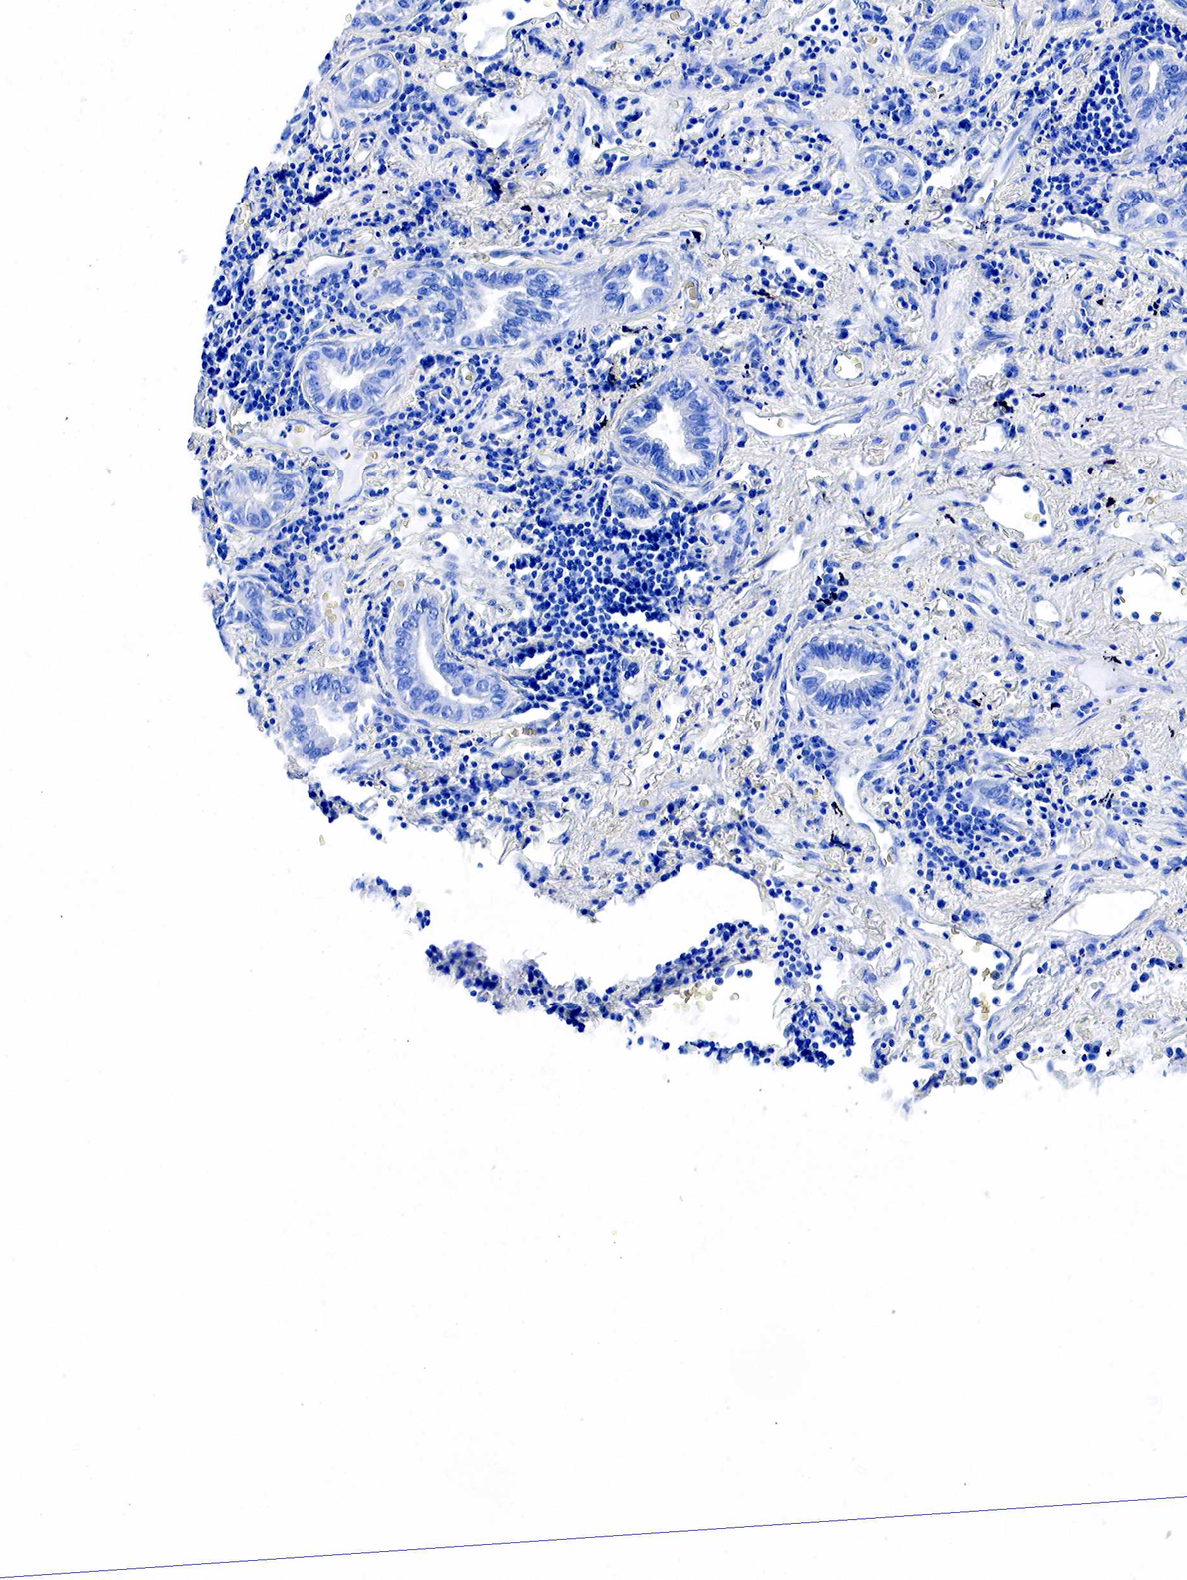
{"staining": {"intensity": "negative", "quantity": "none", "location": "none"}, "tissue": "lung cancer", "cell_type": "Tumor cells", "image_type": "cancer", "snomed": [{"axis": "morphology", "description": "Adenocarcinoma, NOS"}, {"axis": "topography", "description": "Lung"}], "caption": "Immunohistochemical staining of human lung cancer demonstrates no significant expression in tumor cells.", "gene": "ACP3", "patient": {"sex": "female", "age": 50}}